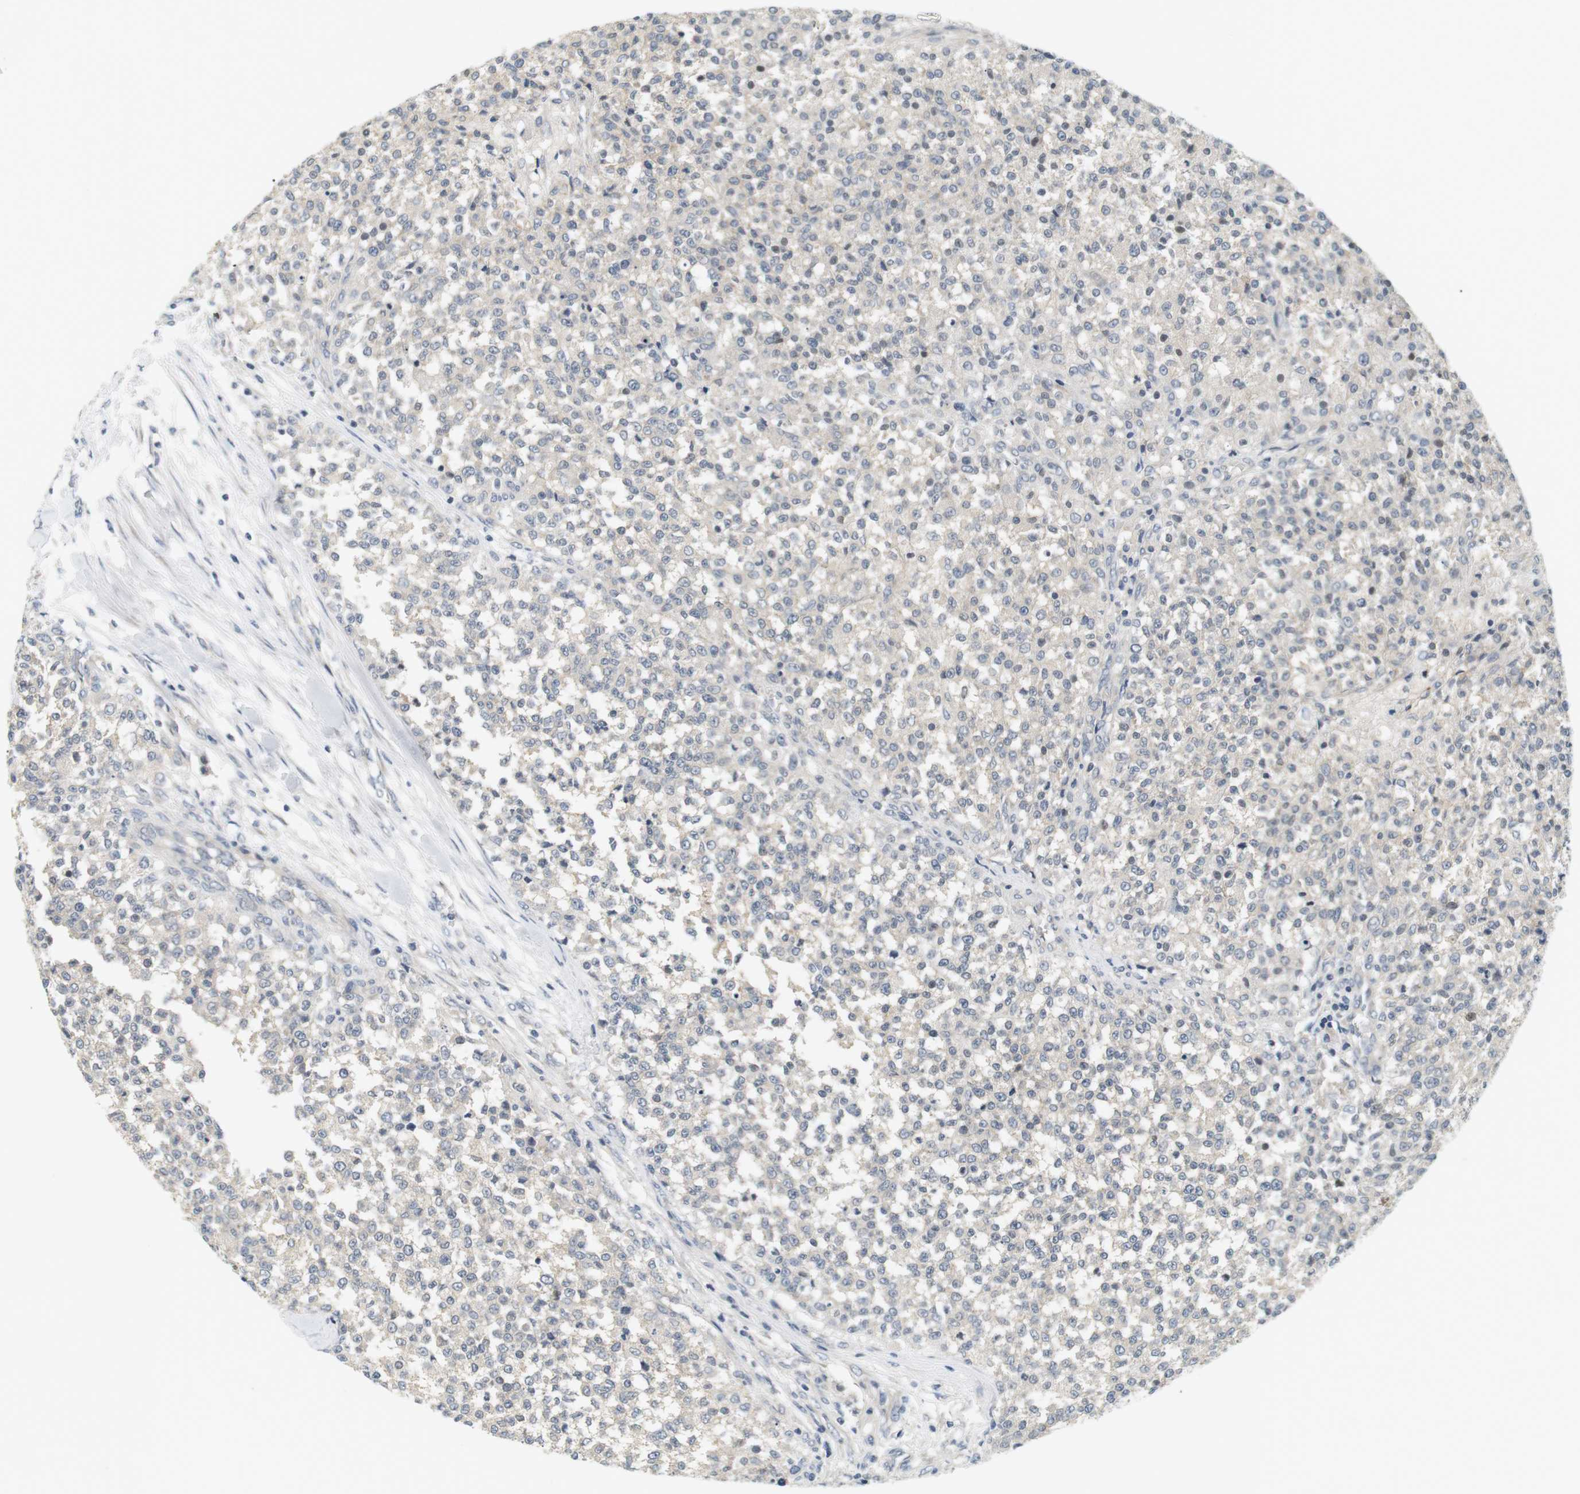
{"staining": {"intensity": "negative", "quantity": "none", "location": "none"}, "tissue": "testis cancer", "cell_type": "Tumor cells", "image_type": "cancer", "snomed": [{"axis": "morphology", "description": "Seminoma, NOS"}, {"axis": "topography", "description": "Testis"}], "caption": "Tumor cells are negative for protein expression in human testis cancer (seminoma).", "gene": "EVA1C", "patient": {"sex": "male", "age": 59}}